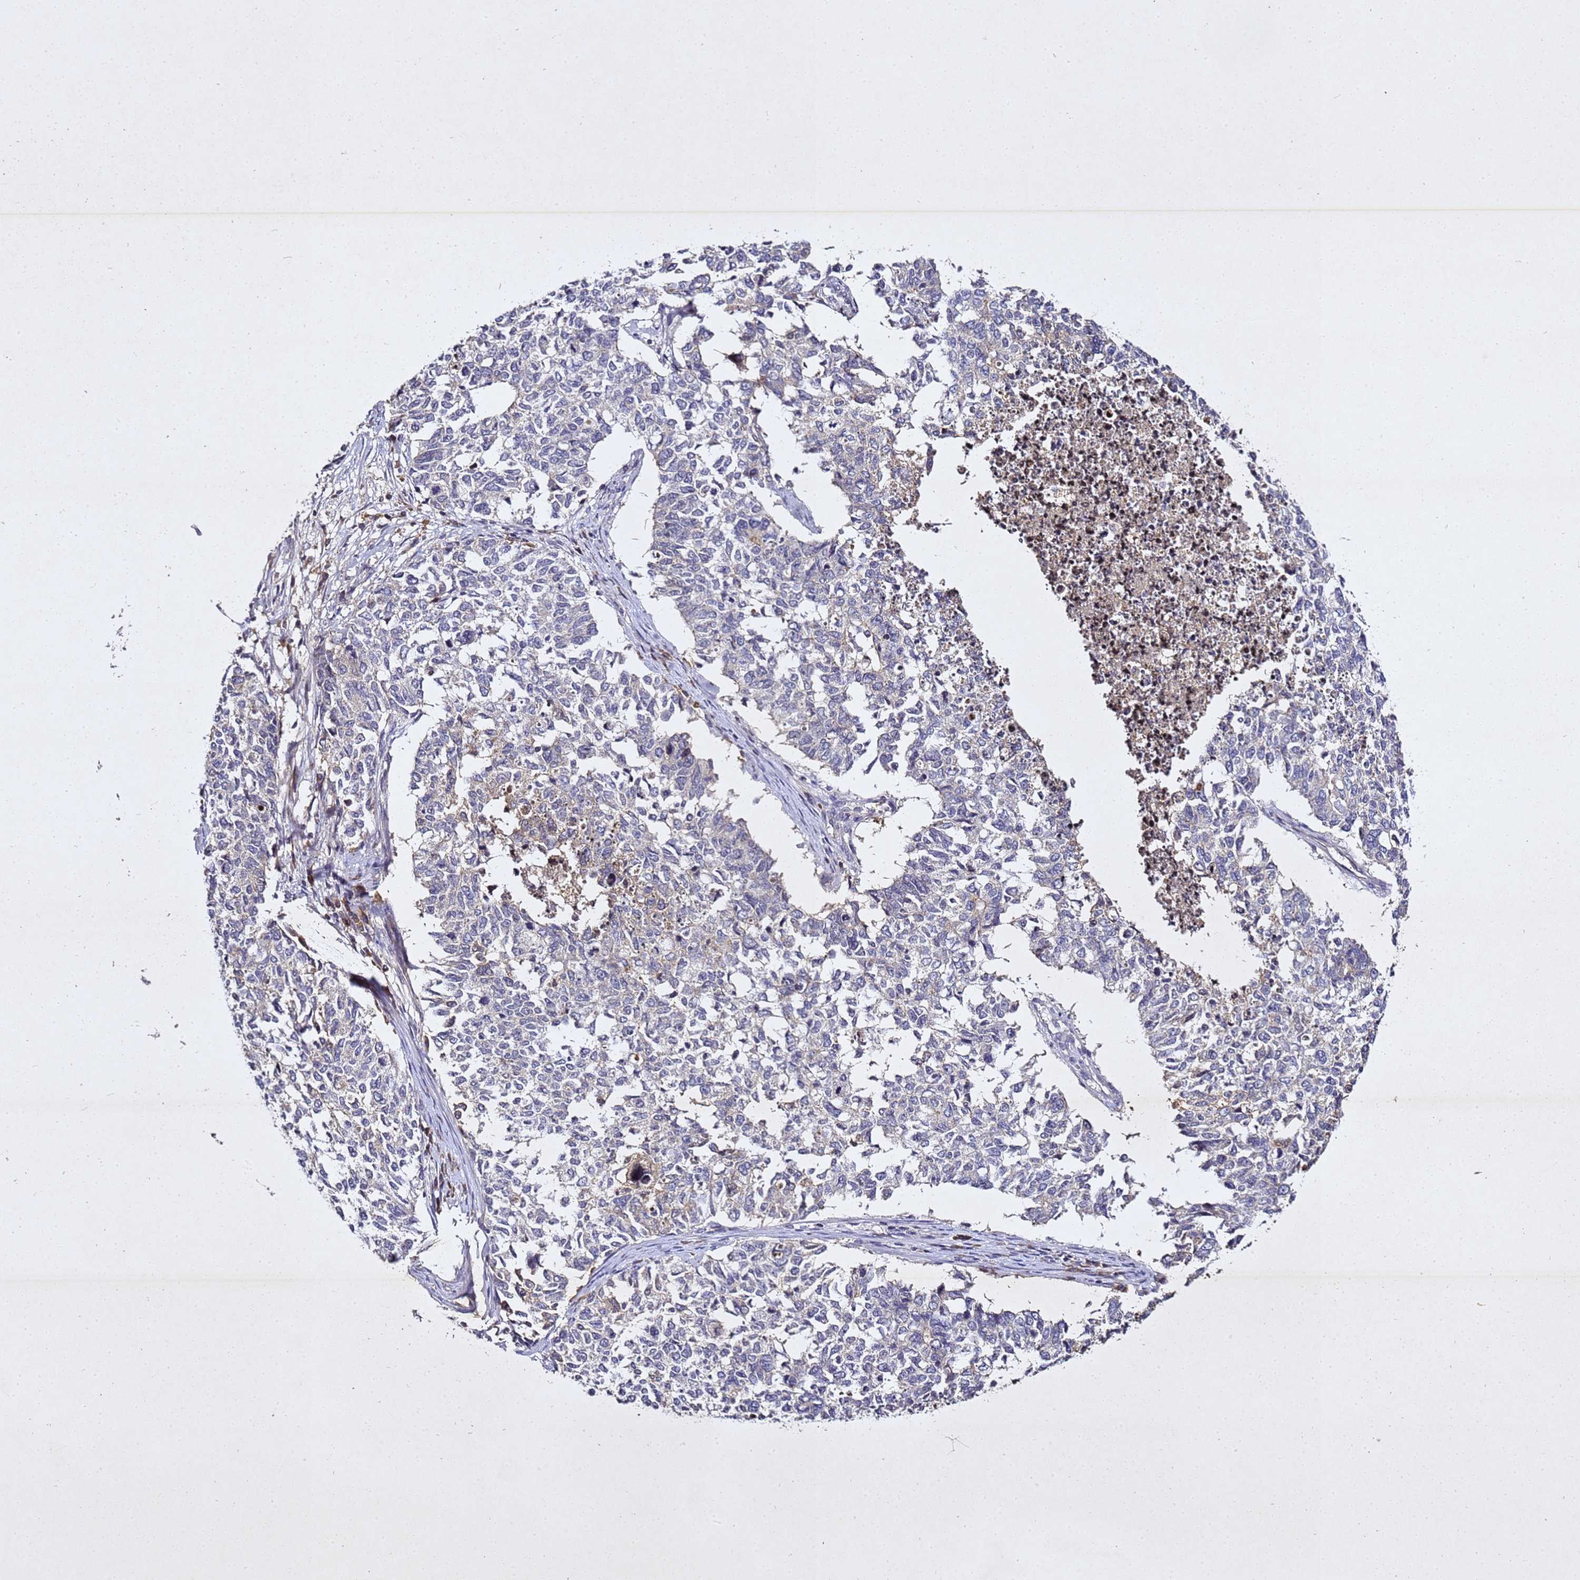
{"staining": {"intensity": "negative", "quantity": "none", "location": "none"}, "tissue": "cervical cancer", "cell_type": "Tumor cells", "image_type": "cancer", "snomed": [{"axis": "morphology", "description": "Squamous cell carcinoma, NOS"}, {"axis": "topography", "description": "Cervix"}], "caption": "Immunohistochemical staining of human squamous cell carcinoma (cervical) displays no significant positivity in tumor cells.", "gene": "SV2B", "patient": {"sex": "female", "age": 63}}